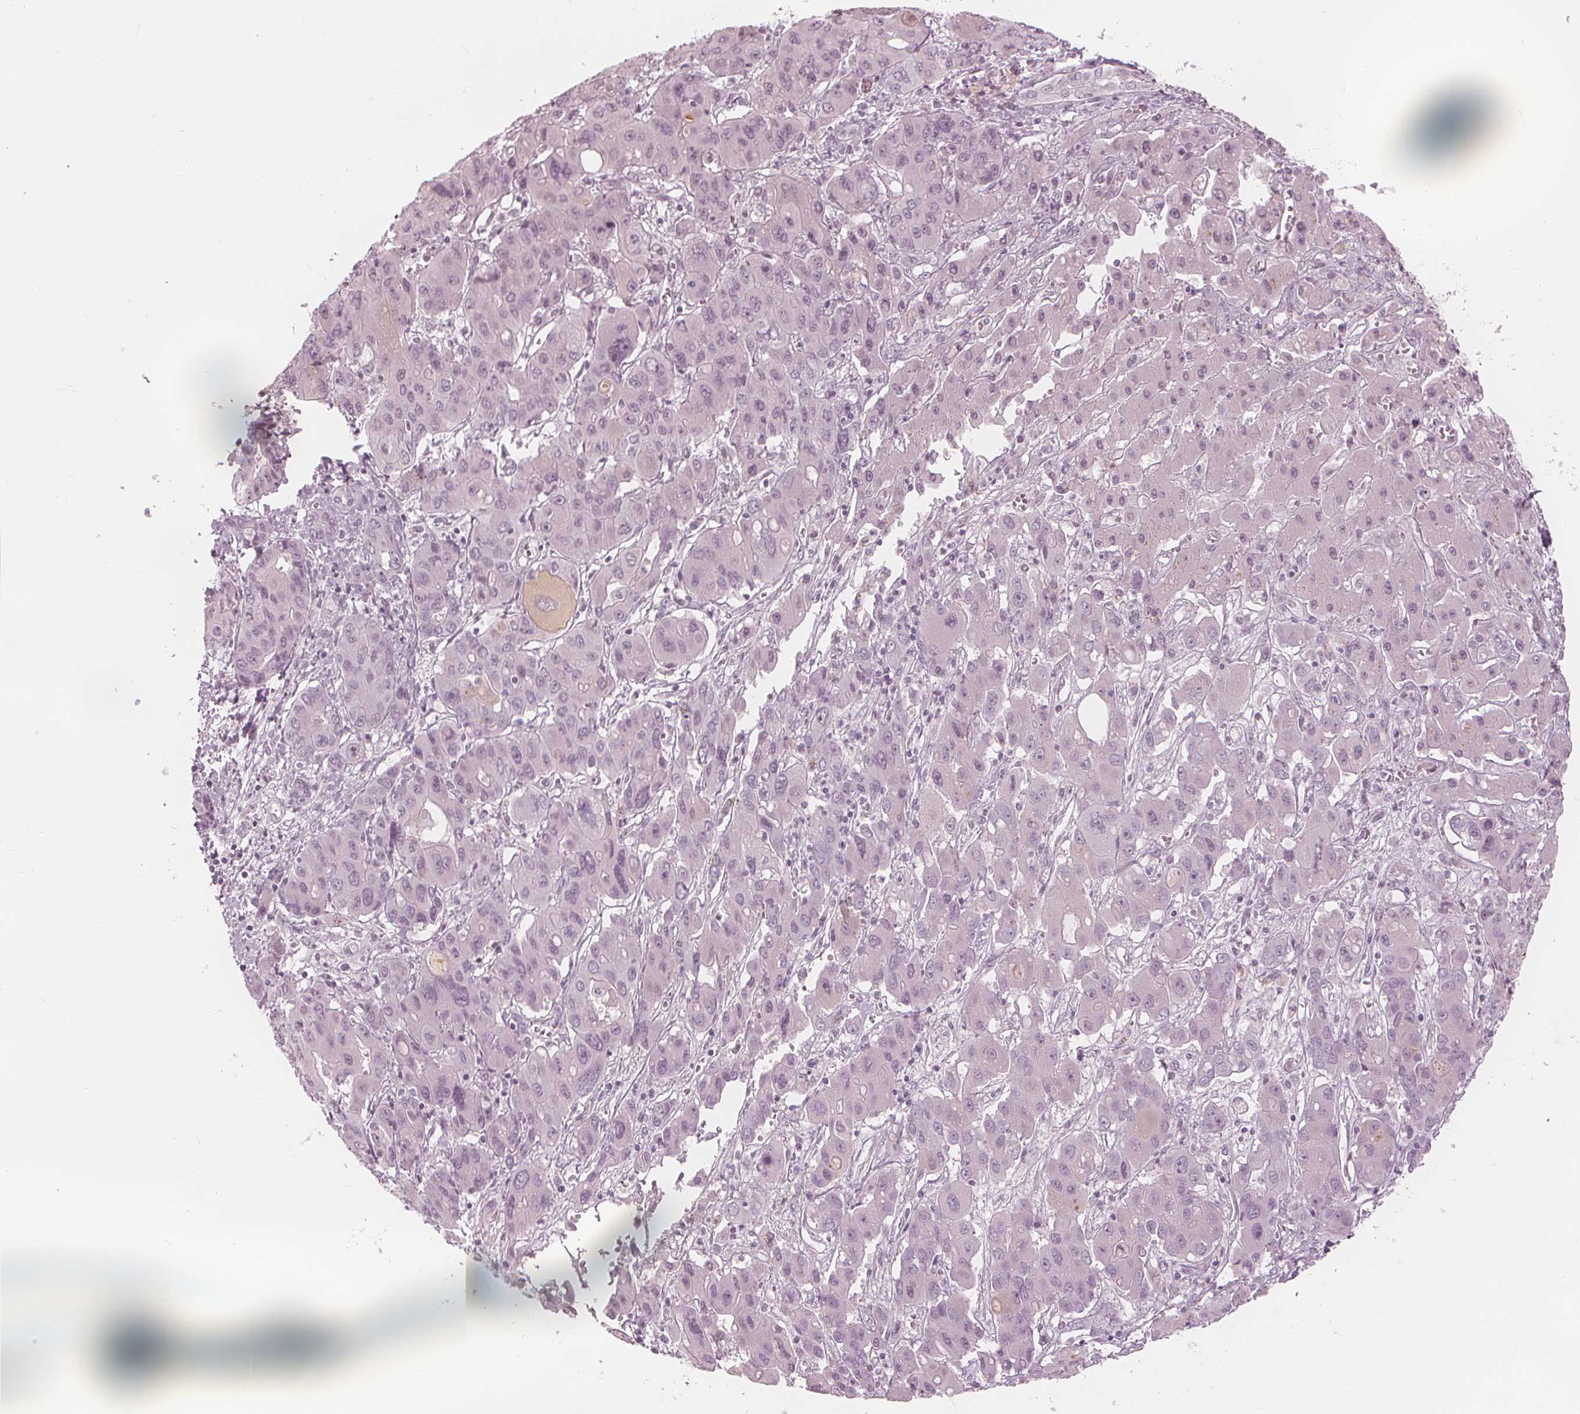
{"staining": {"intensity": "negative", "quantity": "none", "location": "none"}, "tissue": "liver cancer", "cell_type": "Tumor cells", "image_type": "cancer", "snomed": [{"axis": "morphology", "description": "Cholangiocarcinoma"}, {"axis": "topography", "description": "Liver"}], "caption": "Immunohistochemical staining of human liver cholangiocarcinoma demonstrates no significant staining in tumor cells.", "gene": "PAEP", "patient": {"sex": "male", "age": 67}}